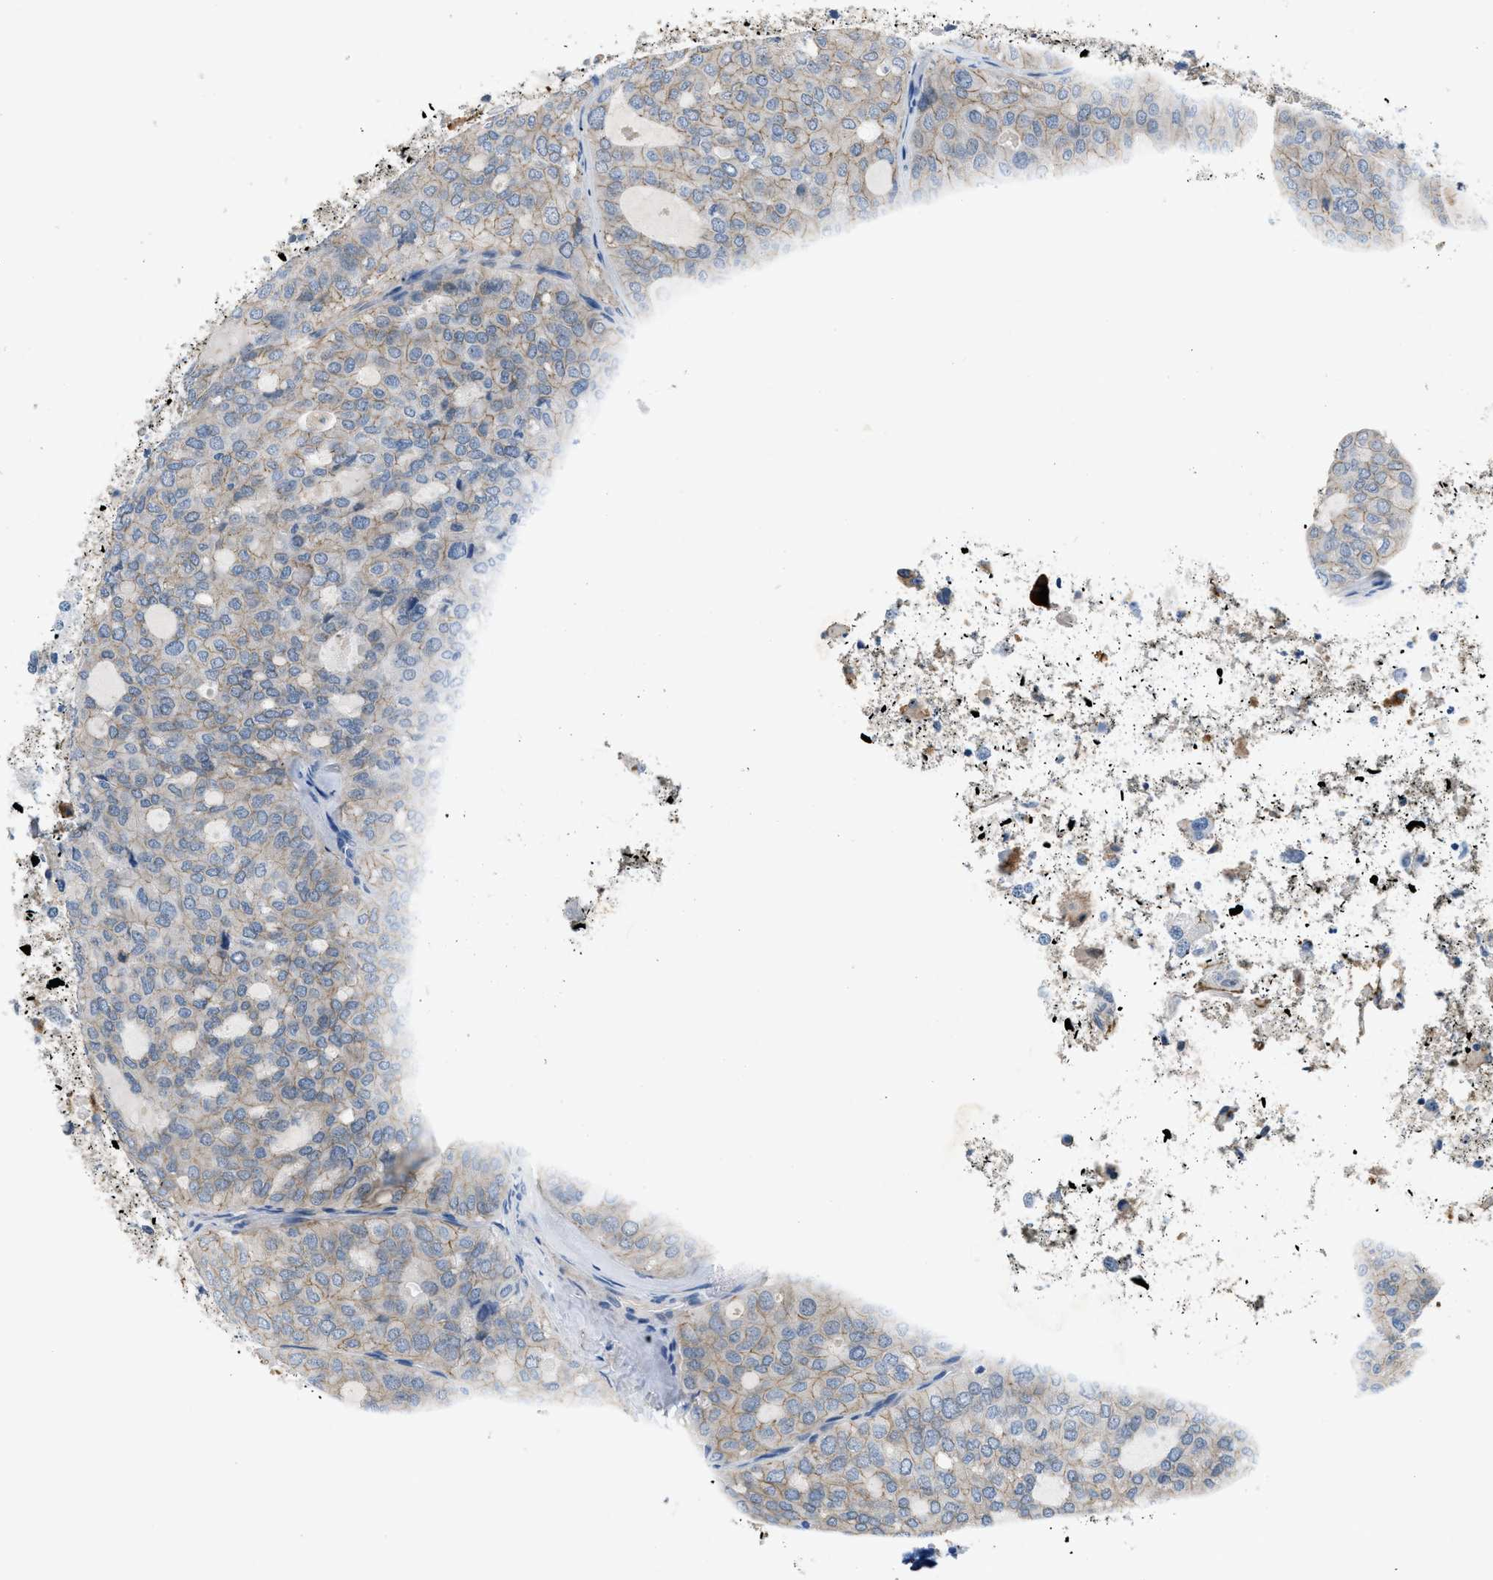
{"staining": {"intensity": "weak", "quantity": "25%-75%", "location": "cytoplasmic/membranous"}, "tissue": "thyroid cancer", "cell_type": "Tumor cells", "image_type": "cancer", "snomed": [{"axis": "morphology", "description": "Follicular adenoma carcinoma, NOS"}, {"axis": "topography", "description": "Thyroid gland"}], "caption": "Immunohistochemical staining of thyroid follicular adenoma carcinoma demonstrates weak cytoplasmic/membranous protein expression in about 25%-75% of tumor cells. (brown staining indicates protein expression, while blue staining denotes nuclei).", "gene": "FBN1", "patient": {"sex": "male", "age": 75}}